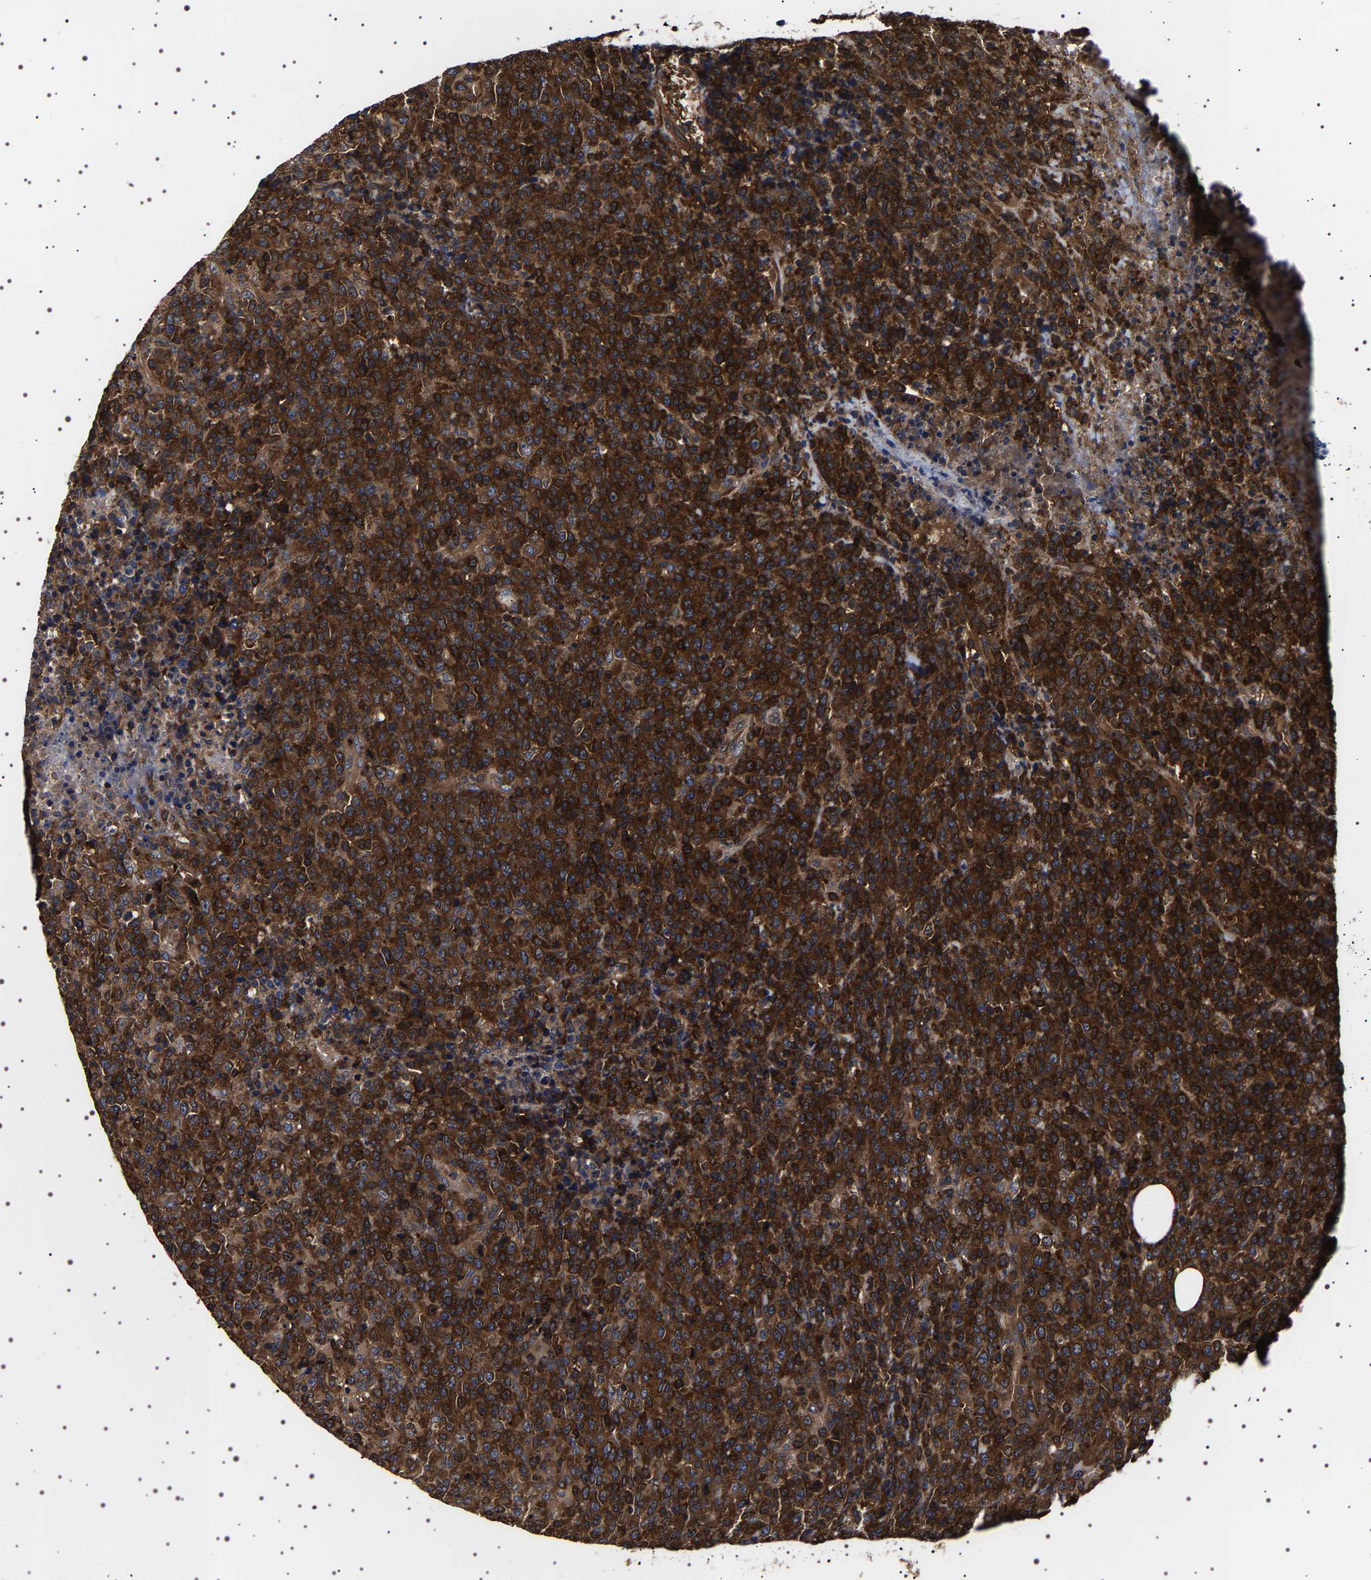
{"staining": {"intensity": "strong", "quantity": ">75%", "location": "cytoplasmic/membranous"}, "tissue": "lymphoma", "cell_type": "Tumor cells", "image_type": "cancer", "snomed": [{"axis": "morphology", "description": "Malignant lymphoma, non-Hodgkin's type, Low grade"}, {"axis": "topography", "description": "Lymph node"}], "caption": "Tumor cells show high levels of strong cytoplasmic/membranous positivity in about >75% of cells in human lymphoma.", "gene": "DARS1", "patient": {"sex": "male", "age": 66}}